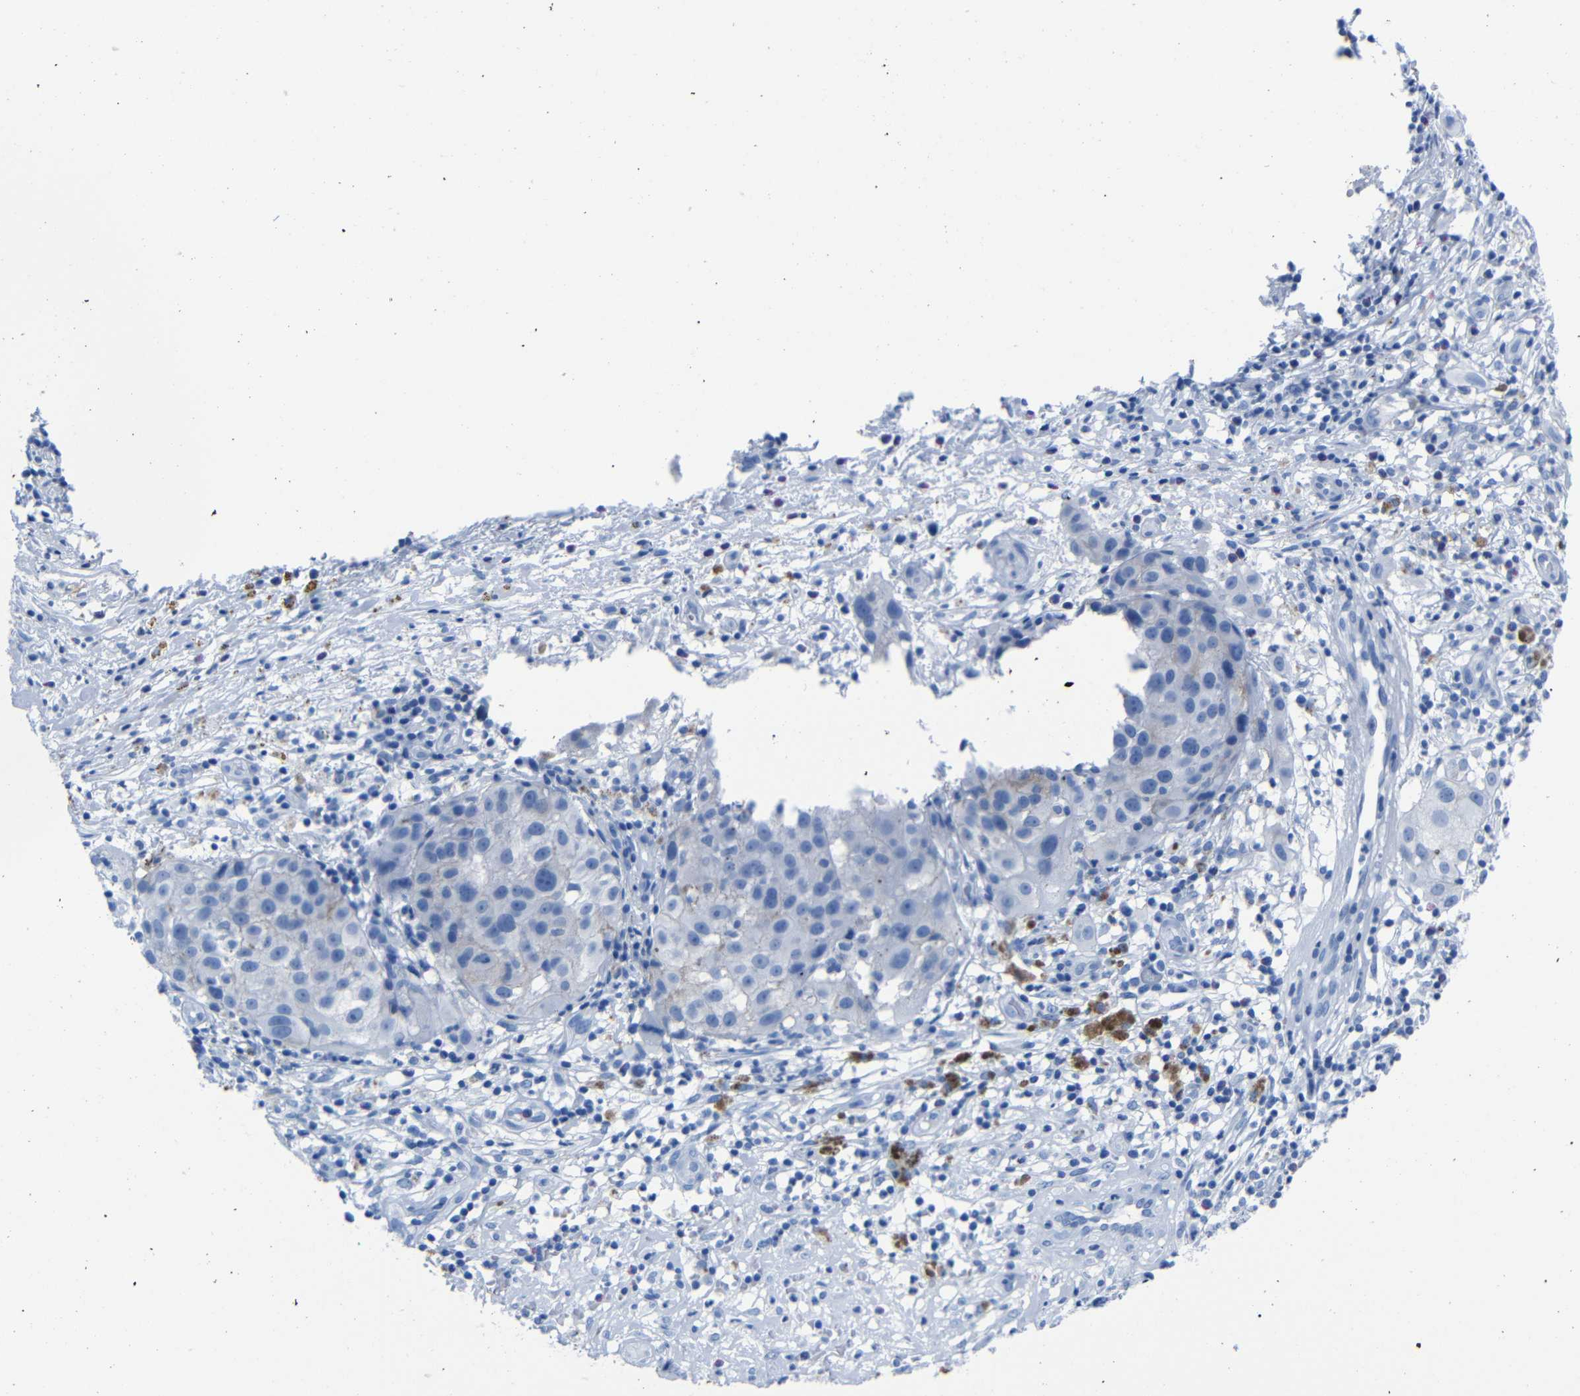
{"staining": {"intensity": "negative", "quantity": "none", "location": "none"}, "tissue": "melanoma", "cell_type": "Tumor cells", "image_type": "cancer", "snomed": [{"axis": "morphology", "description": "Necrosis, NOS"}, {"axis": "morphology", "description": "Malignant melanoma, NOS"}, {"axis": "topography", "description": "Skin"}], "caption": "Immunohistochemistry of human melanoma reveals no positivity in tumor cells.", "gene": "CLDN11", "patient": {"sex": "female", "age": 87}}